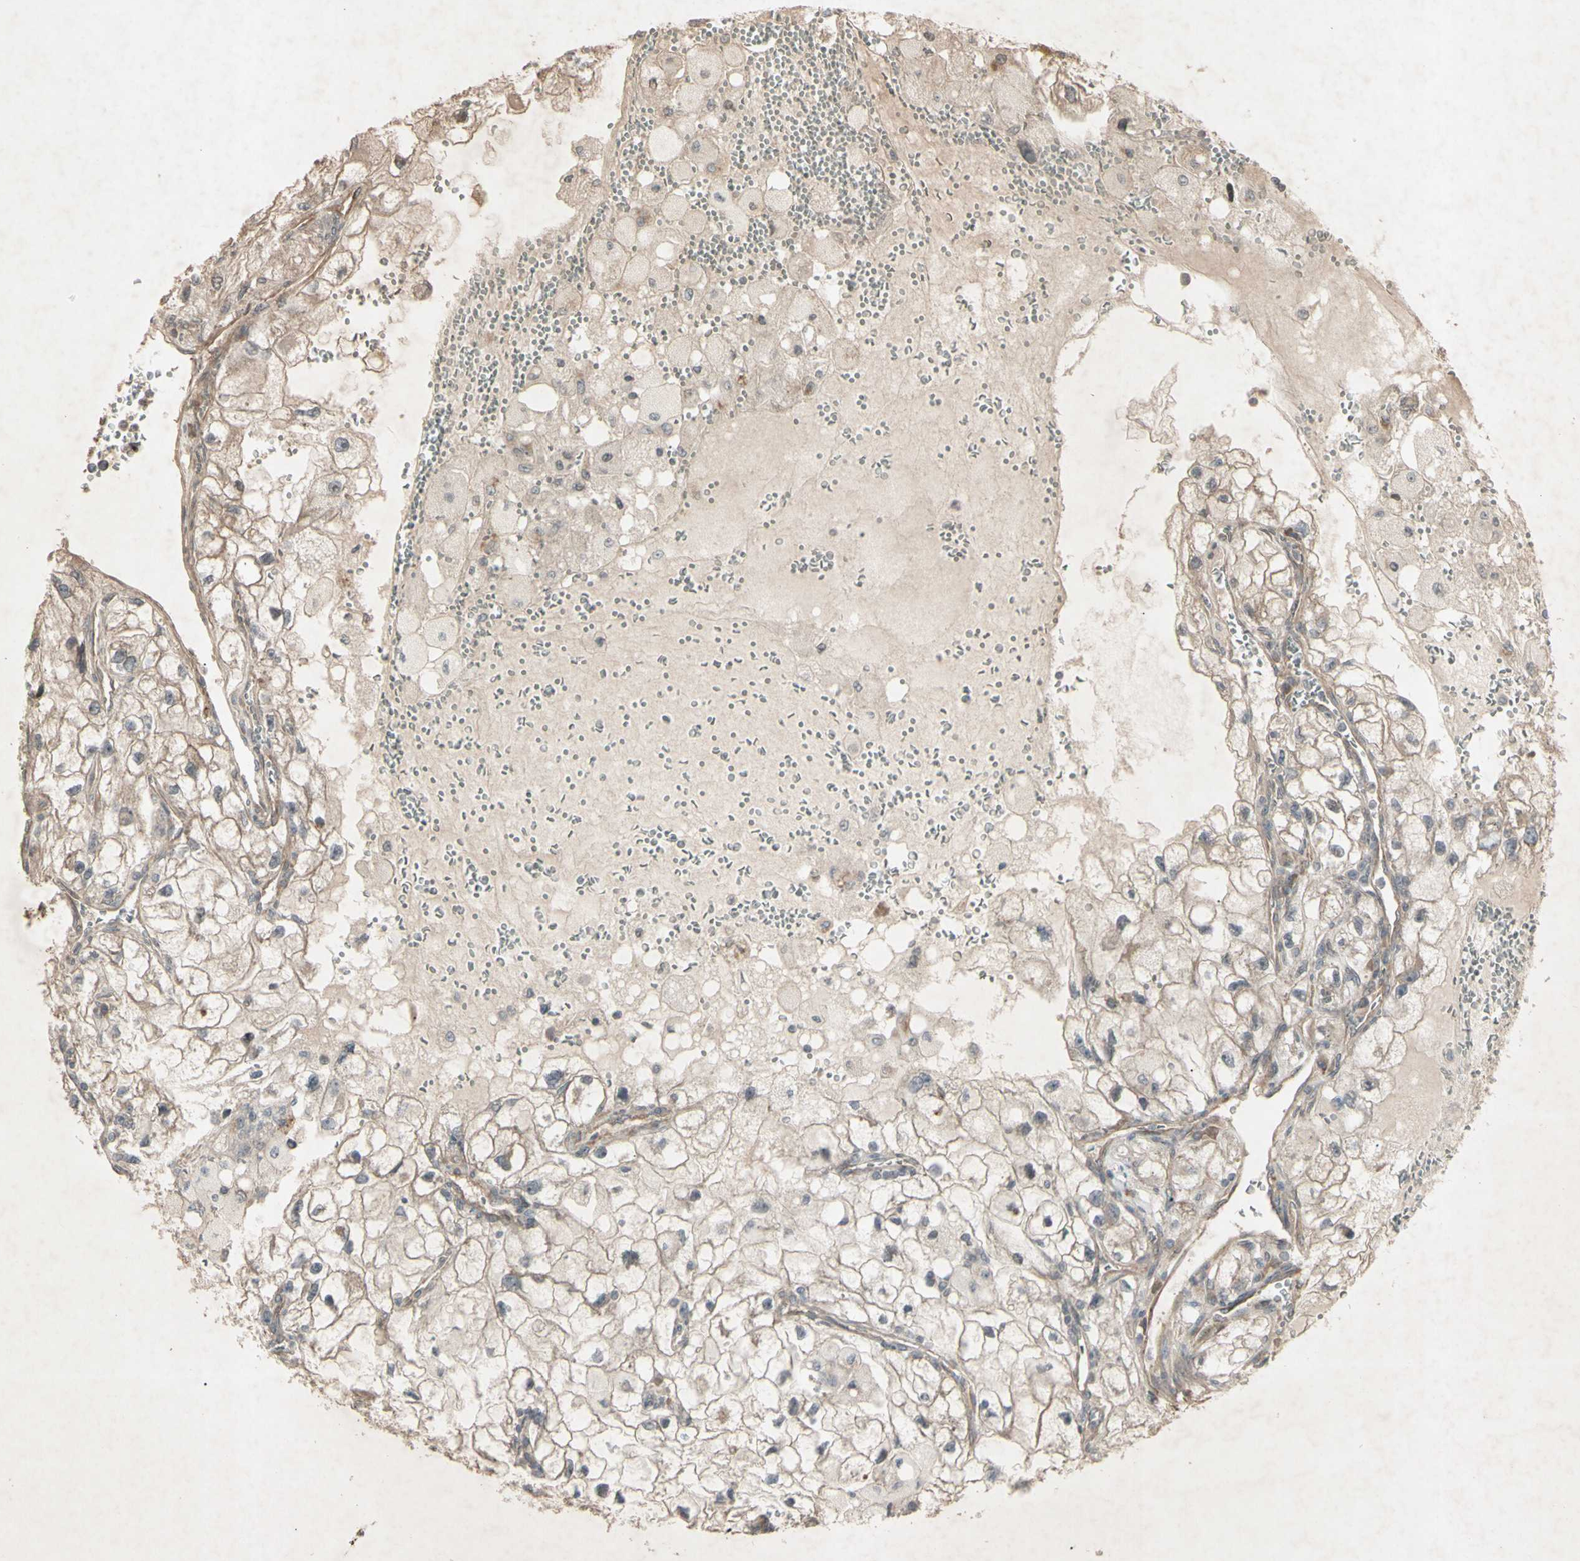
{"staining": {"intensity": "weak", "quantity": ">75%", "location": "cytoplasmic/membranous"}, "tissue": "renal cancer", "cell_type": "Tumor cells", "image_type": "cancer", "snomed": [{"axis": "morphology", "description": "Adenocarcinoma, NOS"}, {"axis": "topography", "description": "Kidney"}], "caption": "Tumor cells reveal weak cytoplasmic/membranous staining in approximately >75% of cells in renal cancer (adenocarcinoma). (DAB (3,3'-diaminobenzidine) IHC with brightfield microscopy, high magnification).", "gene": "JAG1", "patient": {"sex": "female", "age": 70}}